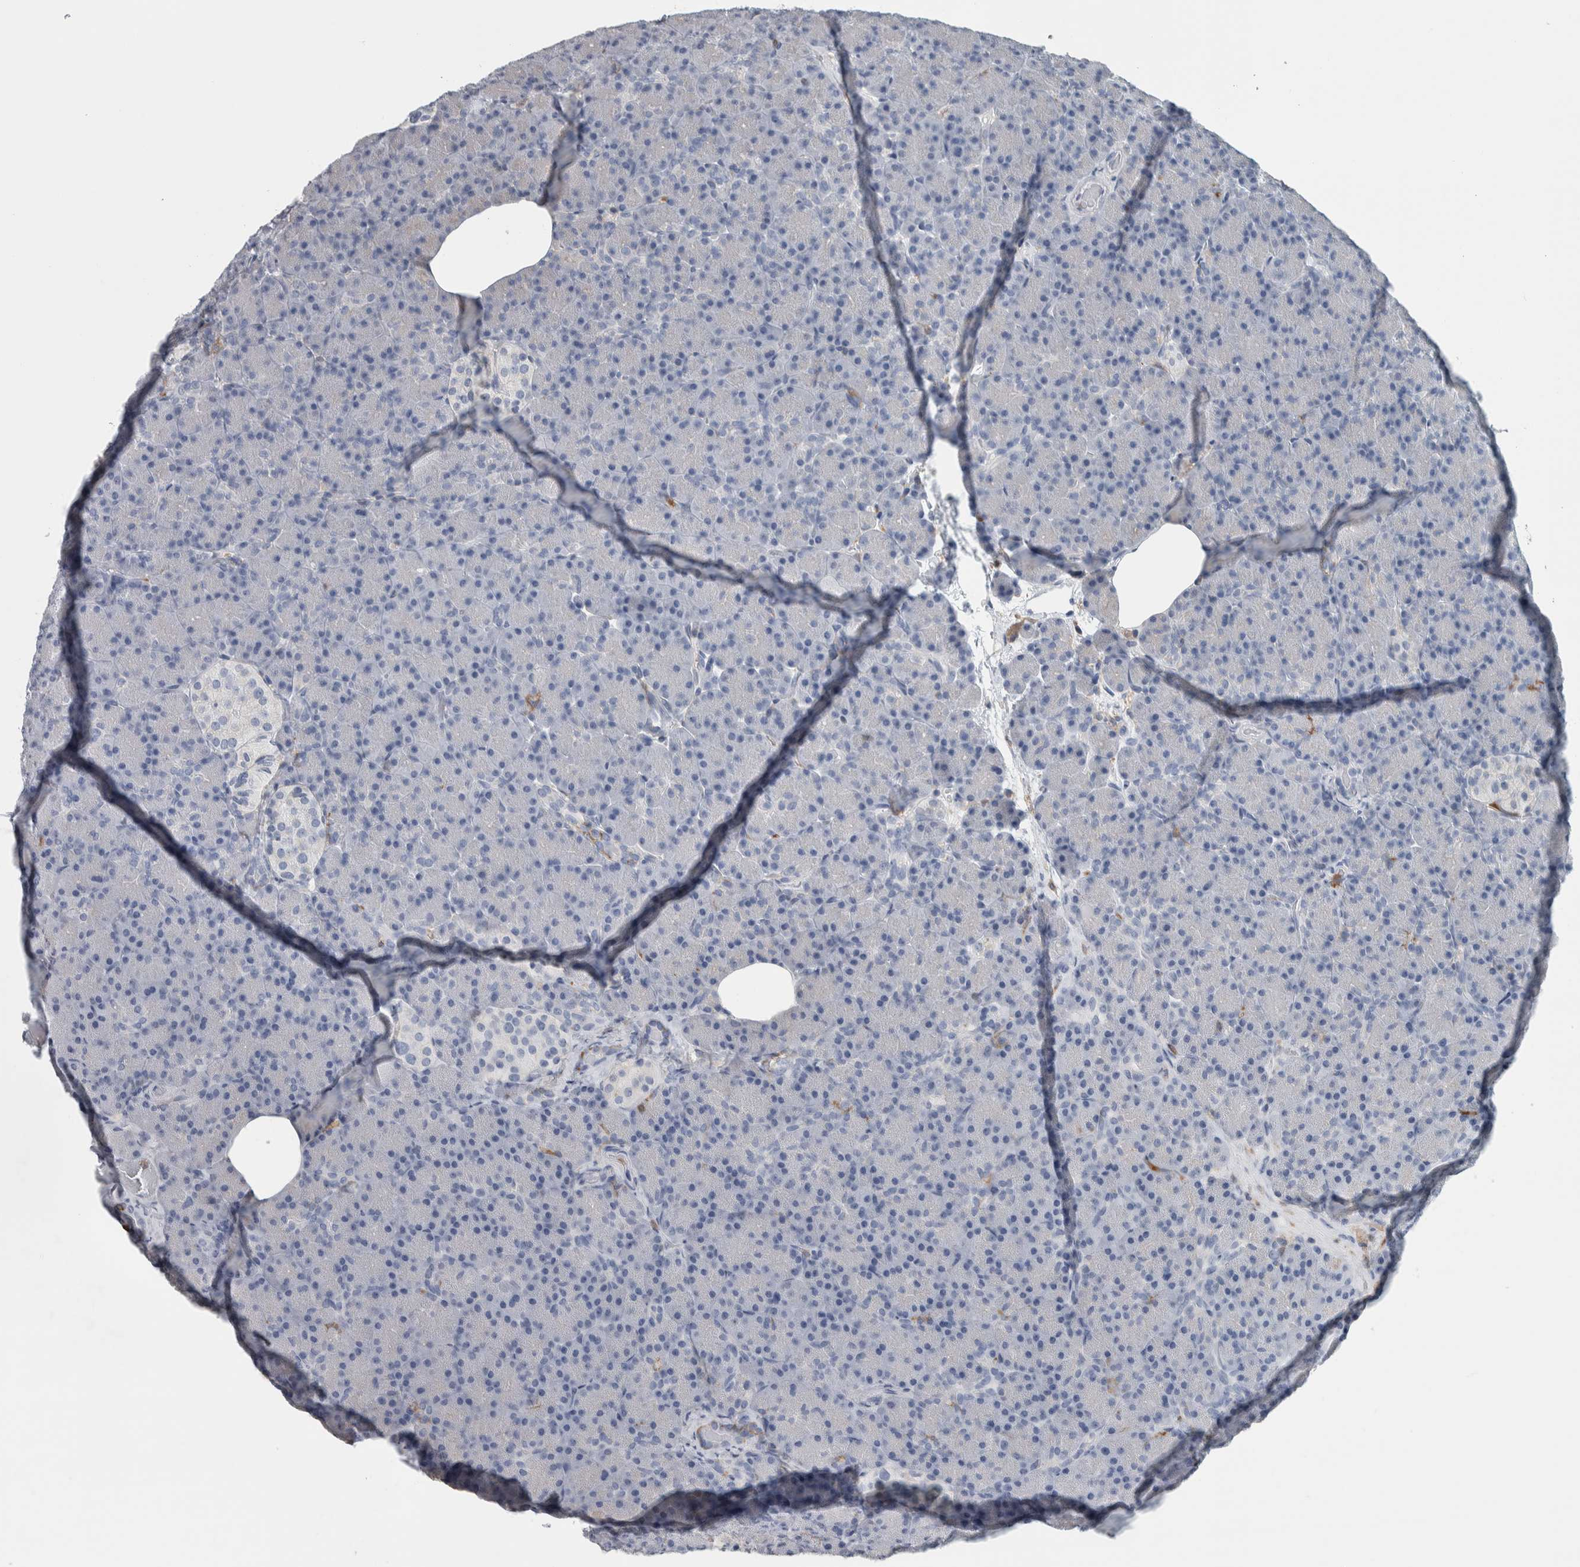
{"staining": {"intensity": "negative", "quantity": "none", "location": "none"}, "tissue": "pancreas", "cell_type": "Exocrine glandular cells", "image_type": "normal", "snomed": [{"axis": "morphology", "description": "Normal tissue, NOS"}, {"axis": "topography", "description": "Pancreas"}], "caption": "This is an IHC photomicrograph of unremarkable pancreas. There is no positivity in exocrine glandular cells.", "gene": "SKAP2", "patient": {"sex": "female", "age": 43}}